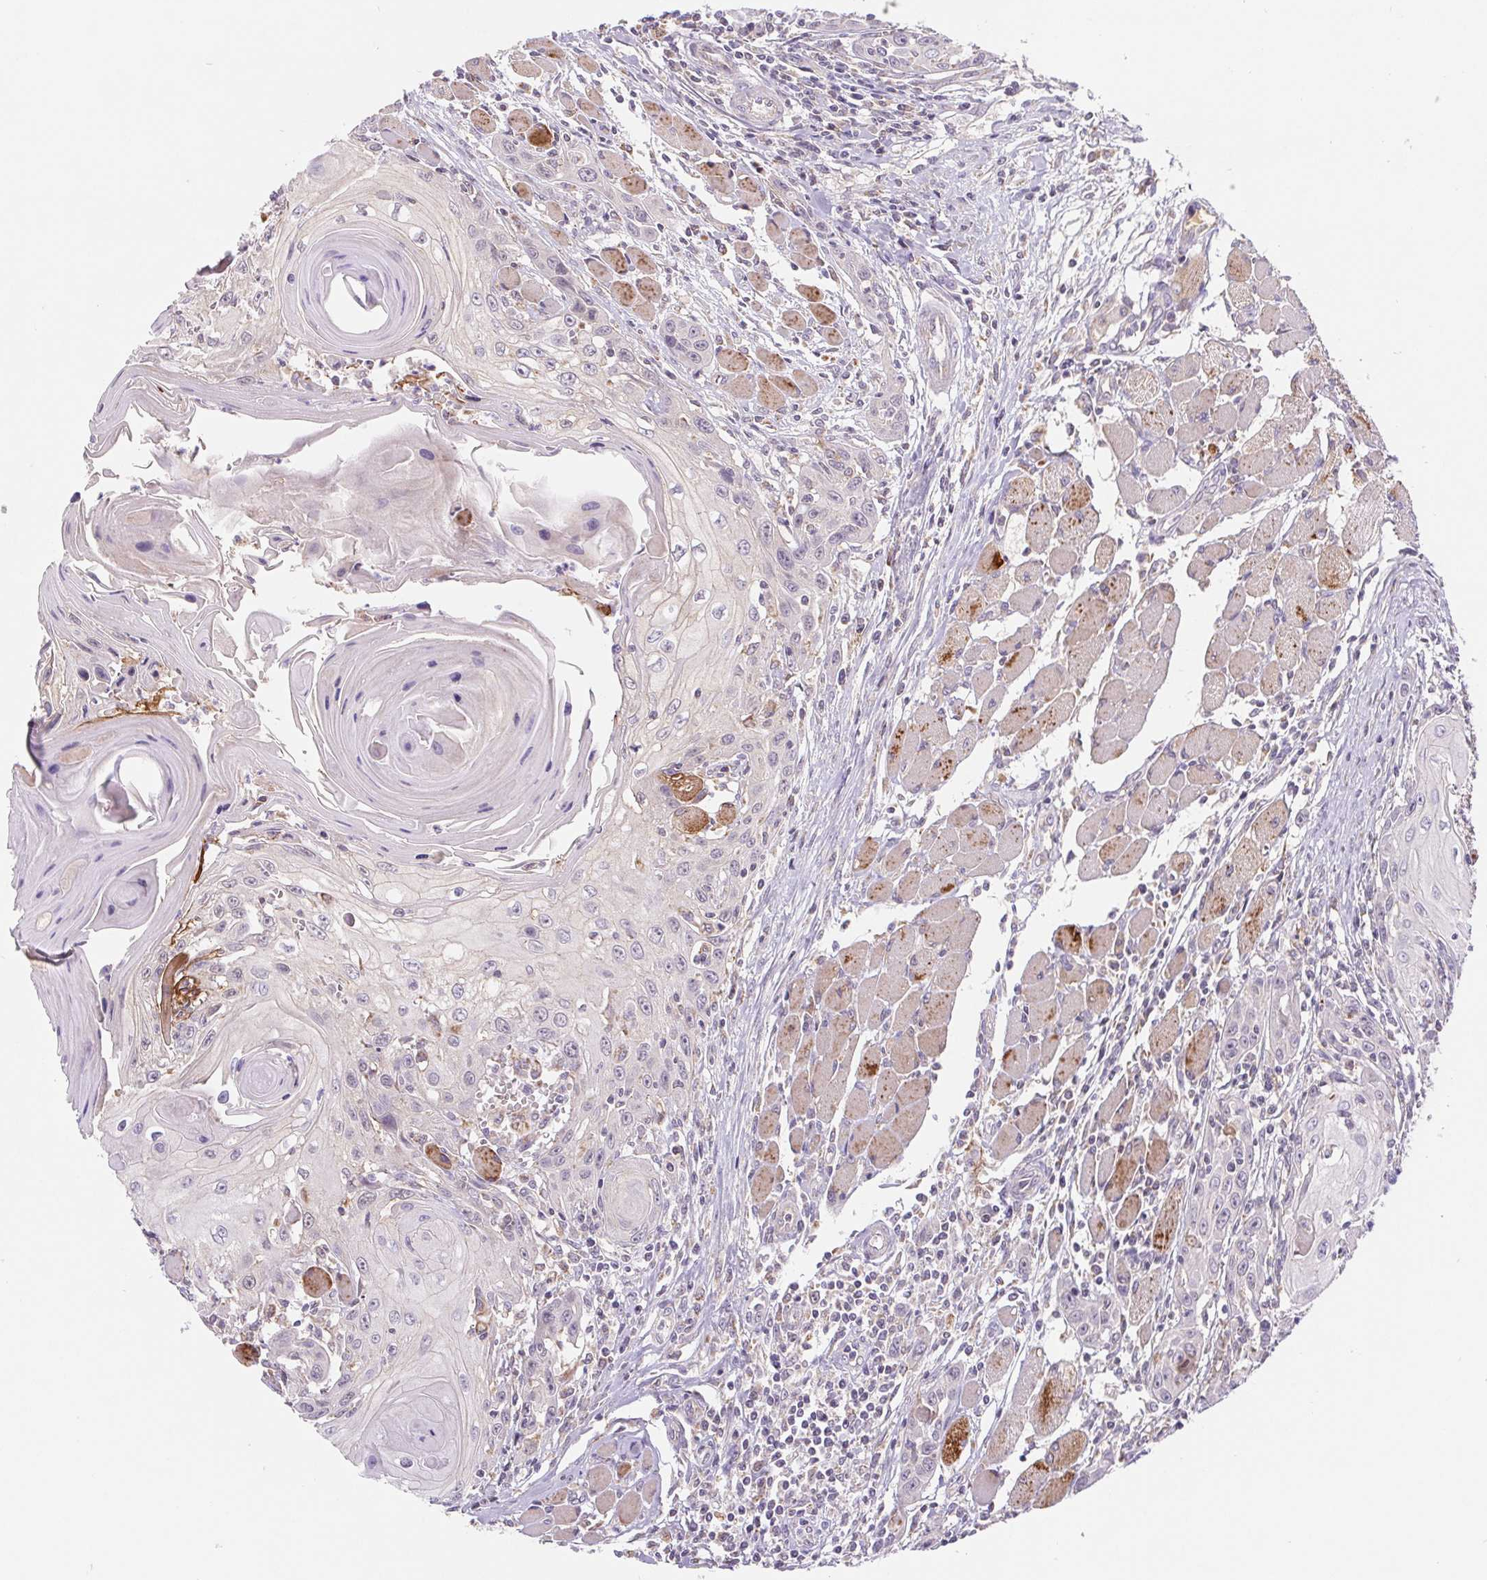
{"staining": {"intensity": "negative", "quantity": "none", "location": "none"}, "tissue": "head and neck cancer", "cell_type": "Tumor cells", "image_type": "cancer", "snomed": [{"axis": "morphology", "description": "Squamous cell carcinoma, NOS"}, {"axis": "topography", "description": "Head-Neck"}], "caption": "Tumor cells are negative for brown protein staining in head and neck cancer.", "gene": "EMC6", "patient": {"sex": "female", "age": 80}}